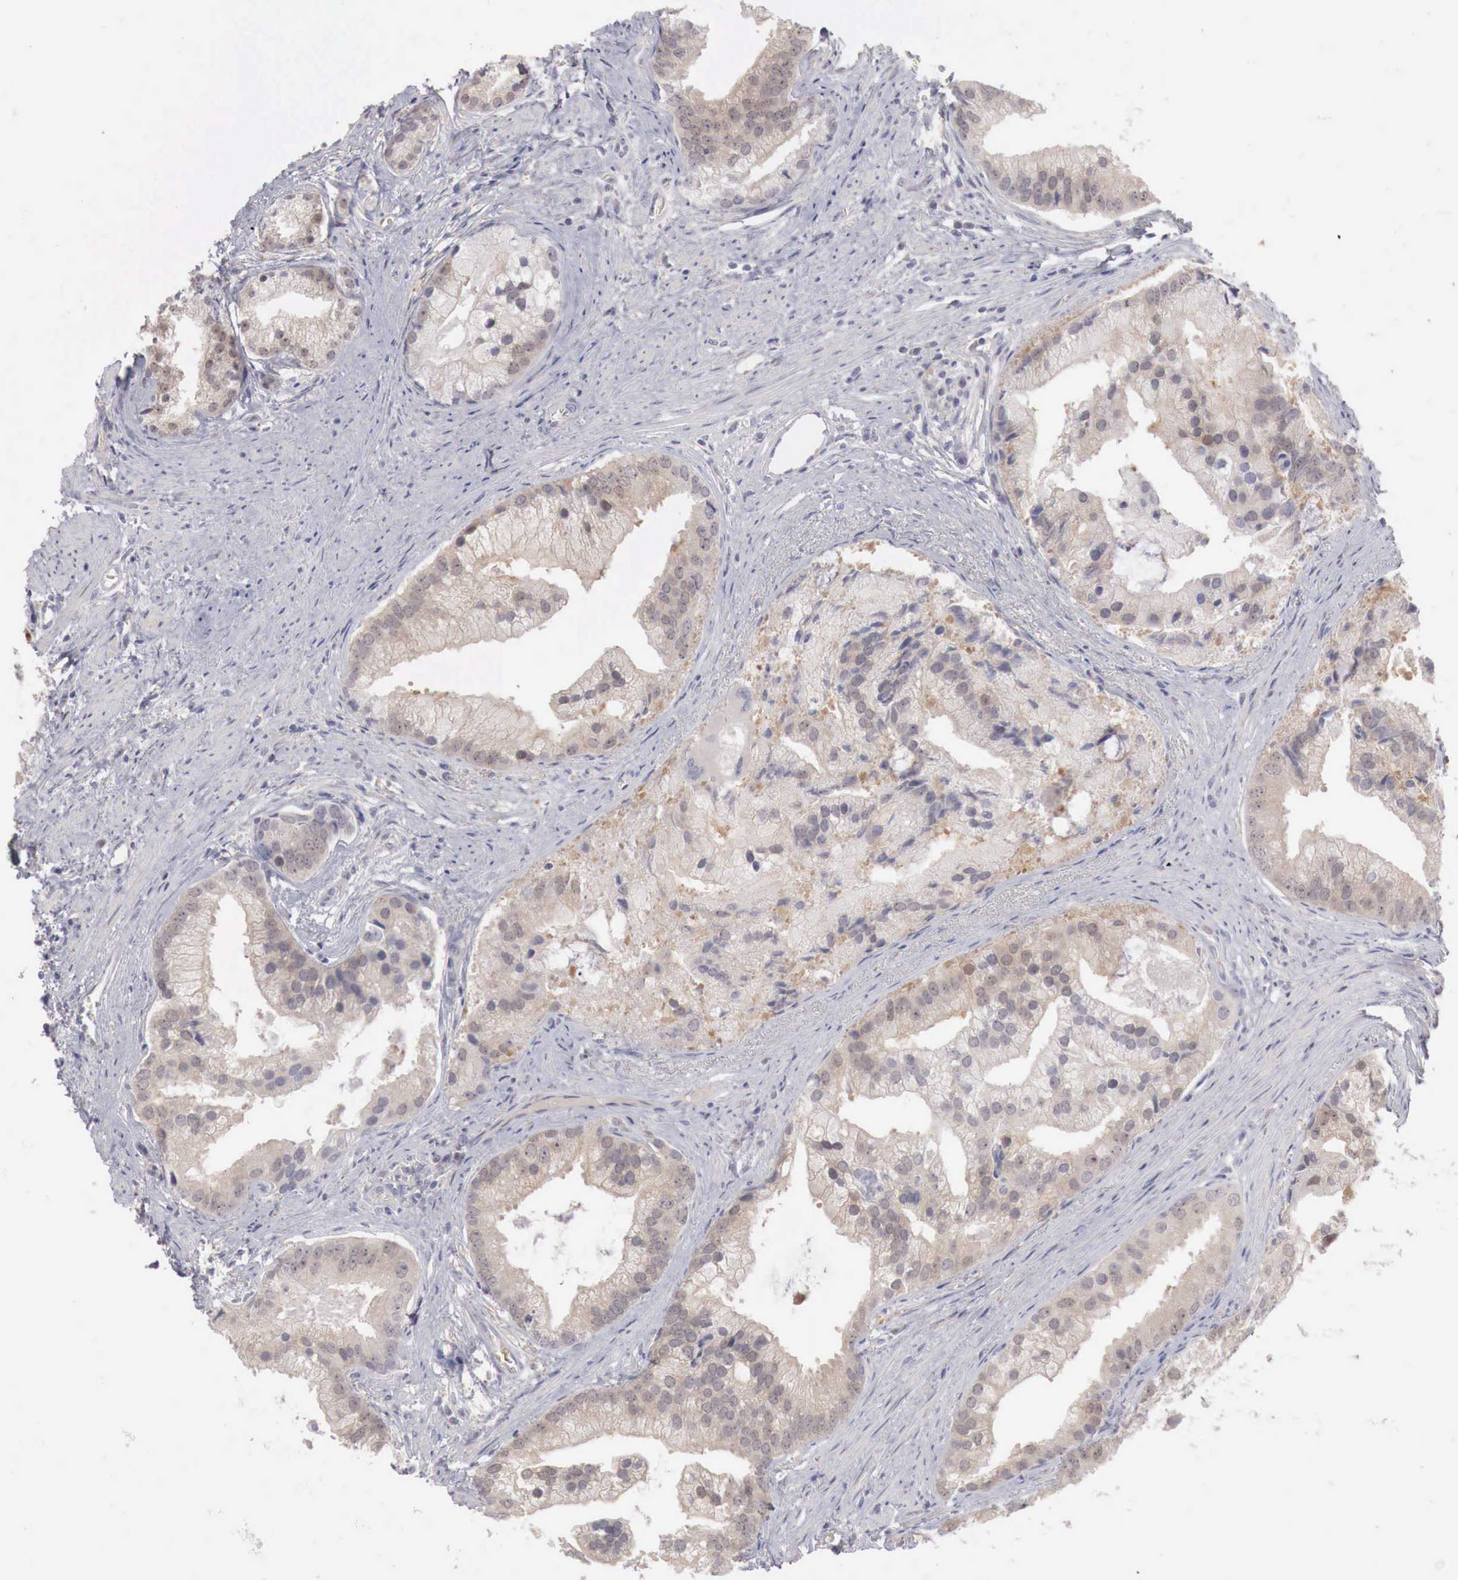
{"staining": {"intensity": "weak", "quantity": "25%-75%", "location": "cytoplasmic/membranous"}, "tissue": "prostate cancer", "cell_type": "Tumor cells", "image_type": "cancer", "snomed": [{"axis": "morphology", "description": "Adenocarcinoma, Low grade"}, {"axis": "topography", "description": "Prostate"}], "caption": "Human adenocarcinoma (low-grade) (prostate) stained for a protein (brown) displays weak cytoplasmic/membranous positive positivity in approximately 25%-75% of tumor cells.", "gene": "GATA1", "patient": {"sex": "male", "age": 71}}